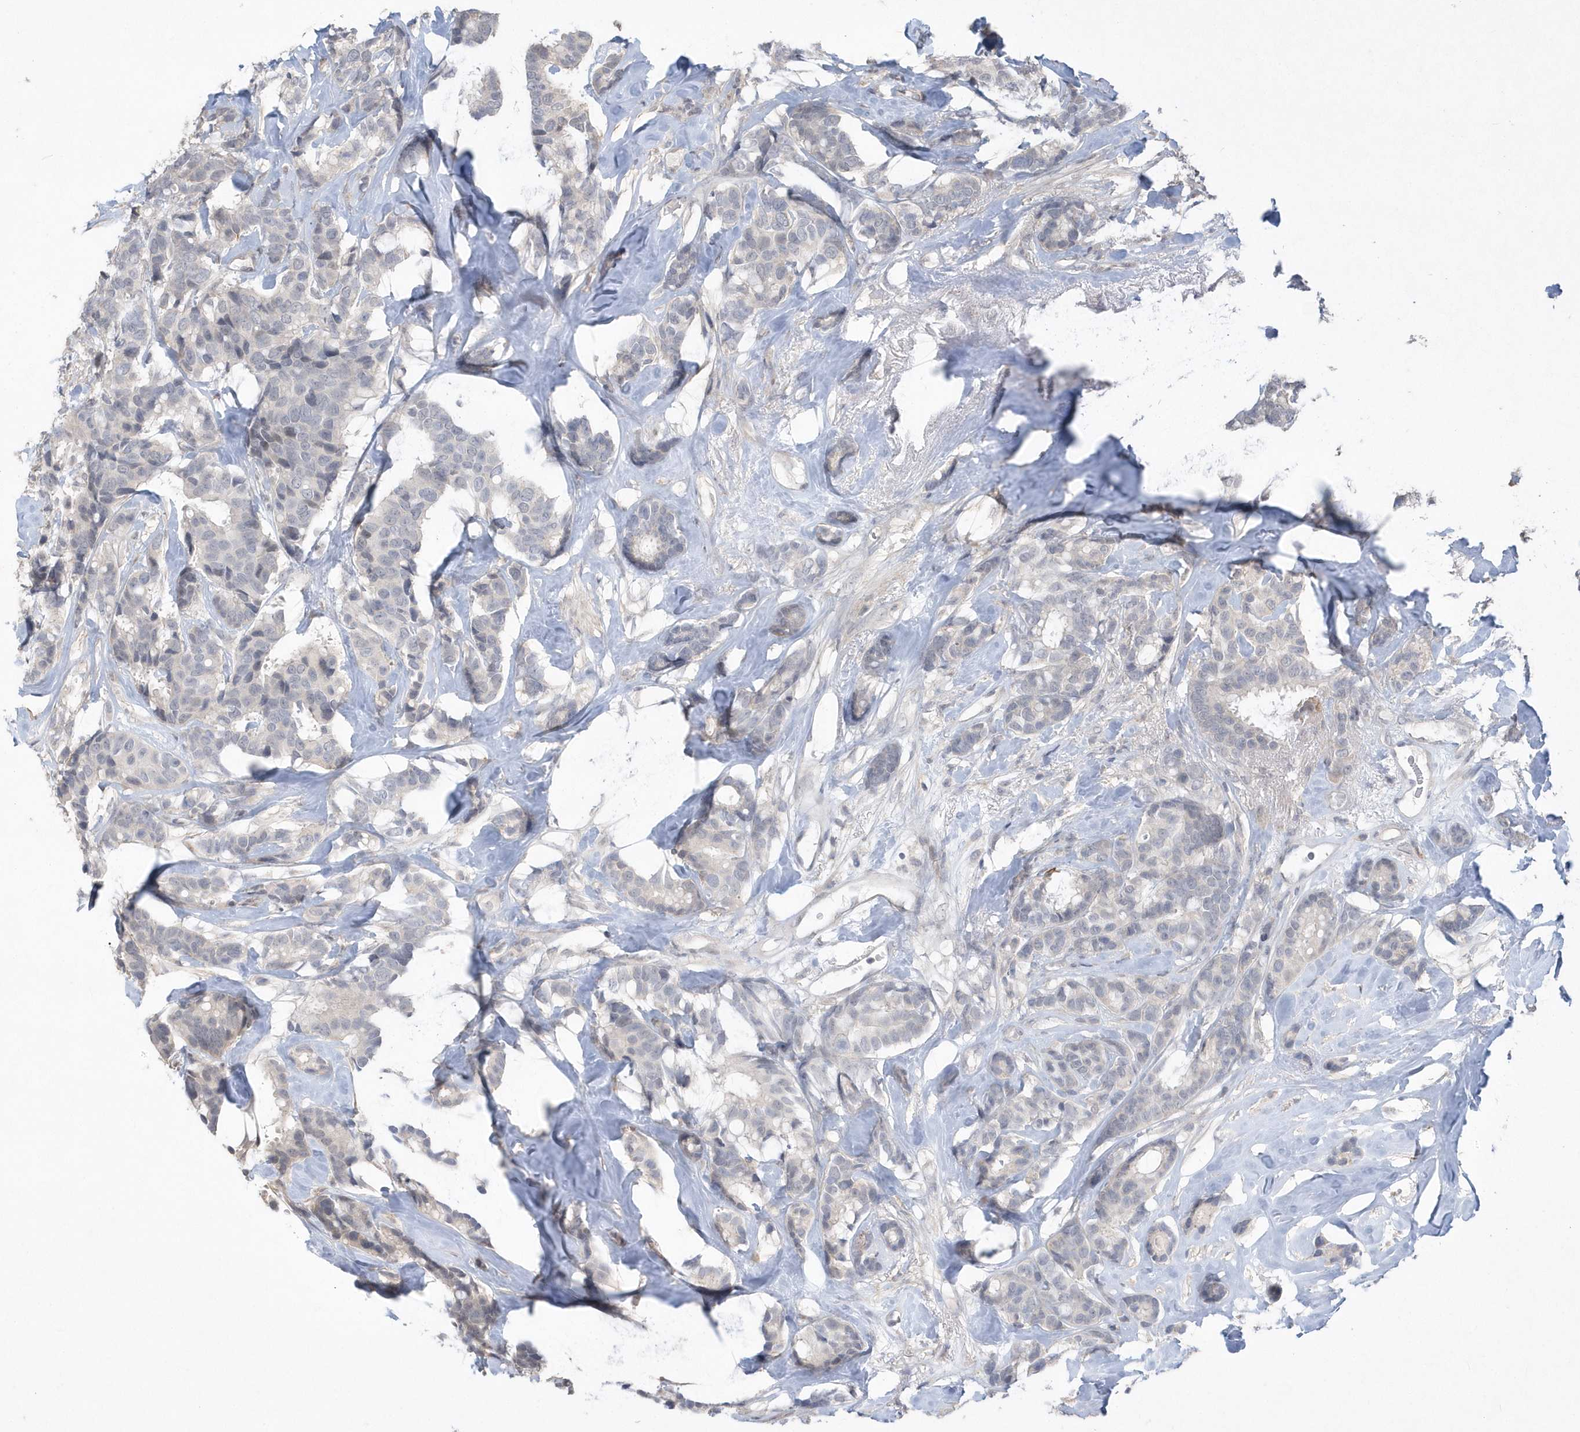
{"staining": {"intensity": "negative", "quantity": "none", "location": "none"}, "tissue": "breast cancer", "cell_type": "Tumor cells", "image_type": "cancer", "snomed": [{"axis": "morphology", "description": "Duct carcinoma"}, {"axis": "topography", "description": "Breast"}], "caption": "Photomicrograph shows no significant protein expression in tumor cells of breast cancer (intraductal carcinoma).", "gene": "TSPEAR", "patient": {"sex": "female", "age": 40}}